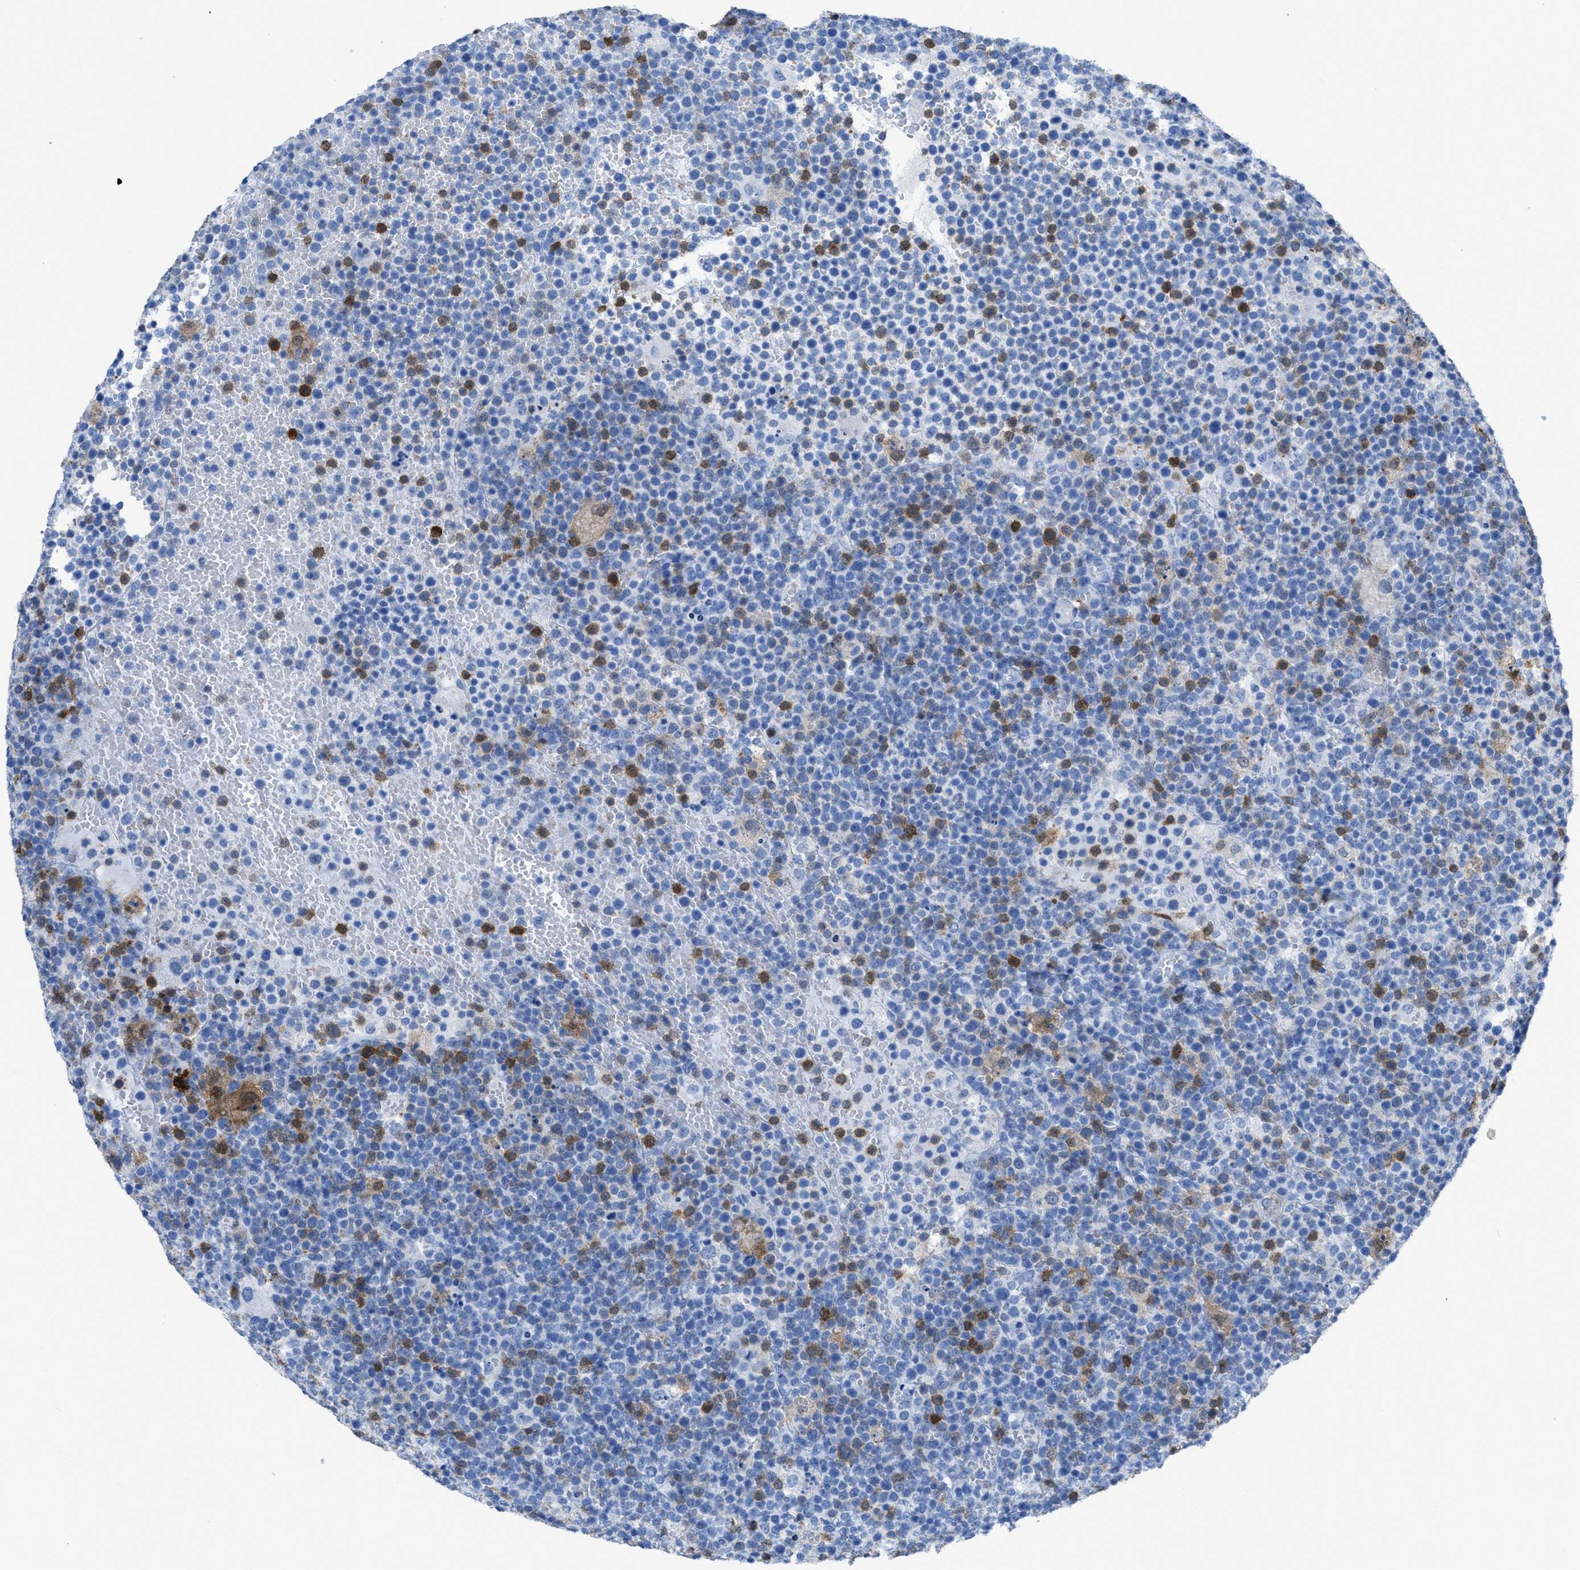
{"staining": {"intensity": "moderate", "quantity": "<25%", "location": "cytoplasmic/membranous"}, "tissue": "lymphoma", "cell_type": "Tumor cells", "image_type": "cancer", "snomed": [{"axis": "morphology", "description": "Malignant lymphoma, non-Hodgkin's type, High grade"}, {"axis": "topography", "description": "Lymph node"}], "caption": "Immunohistochemical staining of human lymphoma displays low levels of moderate cytoplasmic/membranous protein staining in approximately <25% of tumor cells. (Stains: DAB (3,3'-diaminobenzidine) in brown, nuclei in blue, Microscopy: brightfield microscopy at high magnification).", "gene": "CDKN2A", "patient": {"sex": "male", "age": 61}}